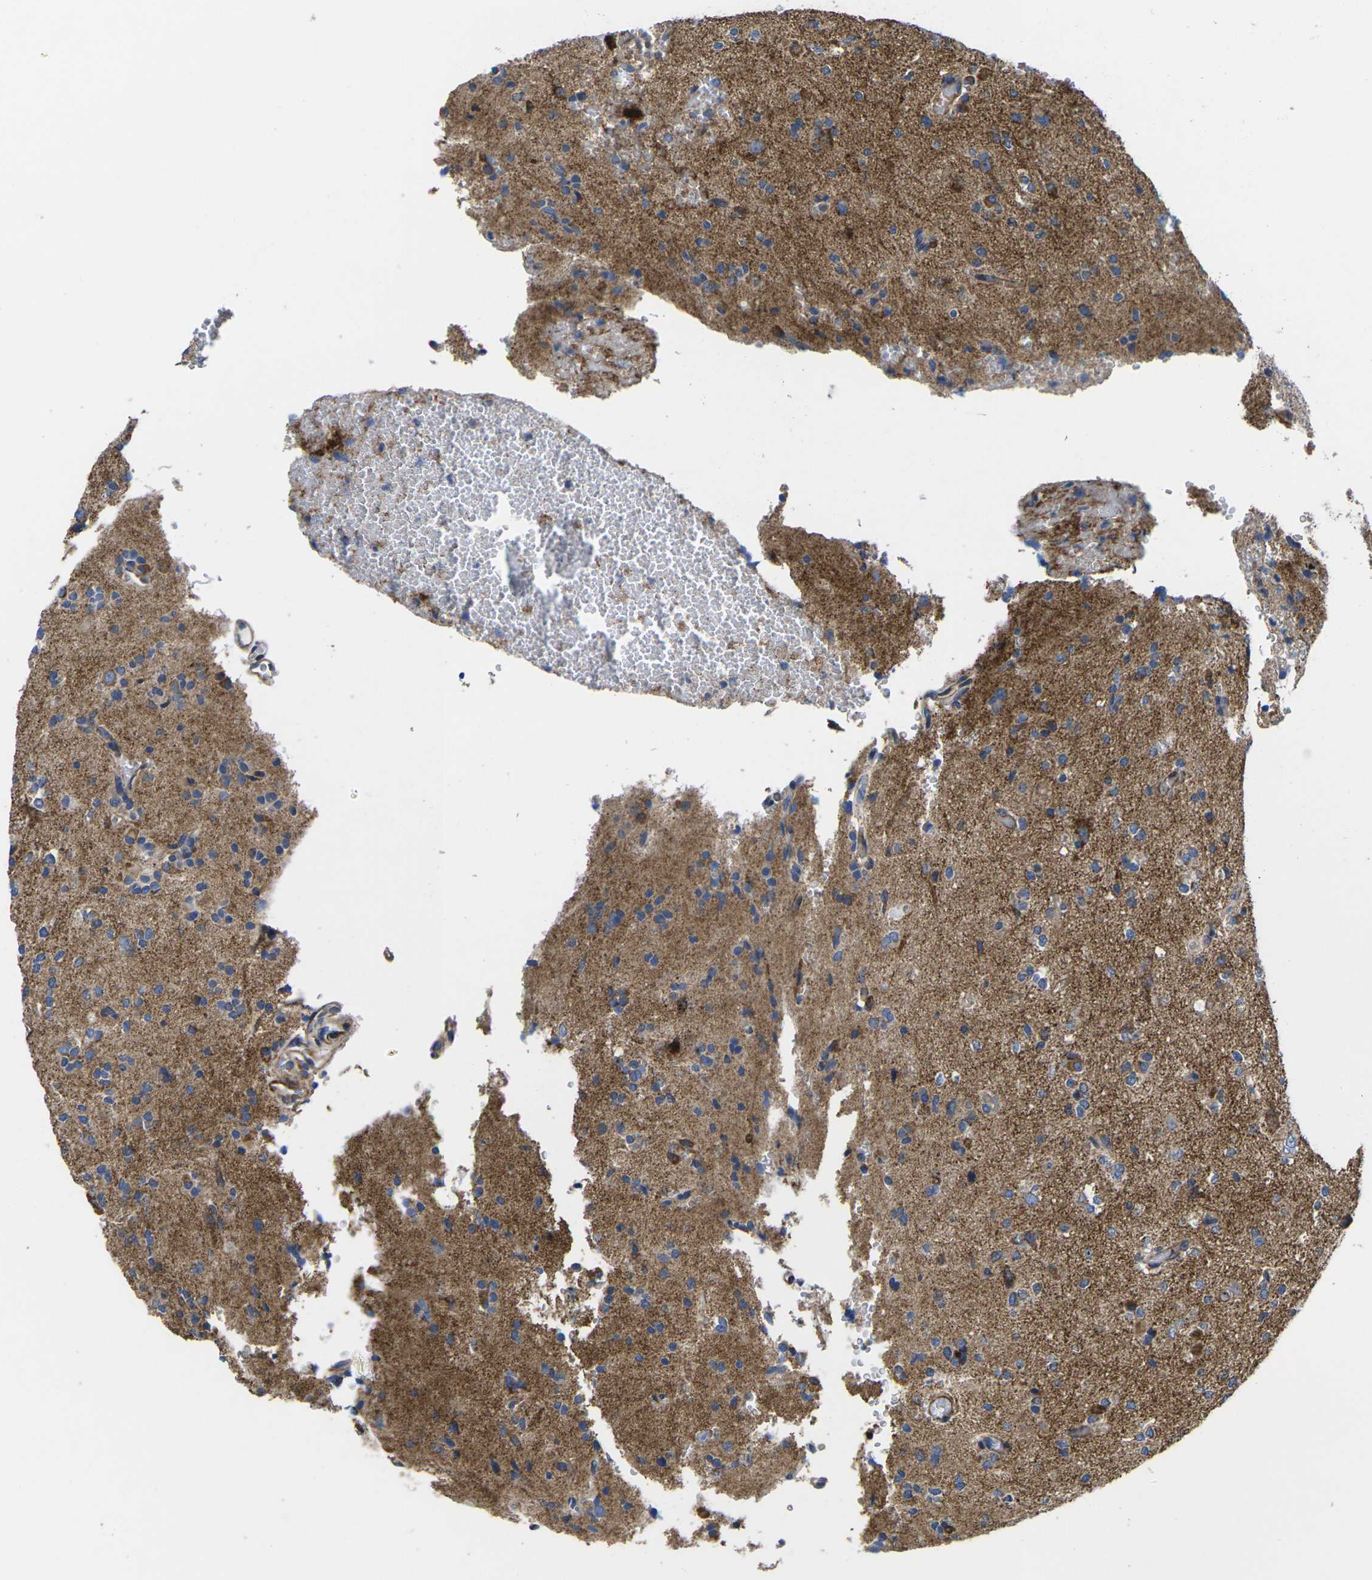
{"staining": {"intensity": "moderate", "quantity": "25%-75%", "location": "cytoplasmic/membranous"}, "tissue": "glioma", "cell_type": "Tumor cells", "image_type": "cancer", "snomed": [{"axis": "morphology", "description": "Glioma, malignant, High grade"}, {"axis": "topography", "description": "Brain"}], "caption": "Protein expression analysis of malignant high-grade glioma reveals moderate cytoplasmic/membranous staining in about 25%-75% of tumor cells.", "gene": "GPR4", "patient": {"sex": "male", "age": 47}}